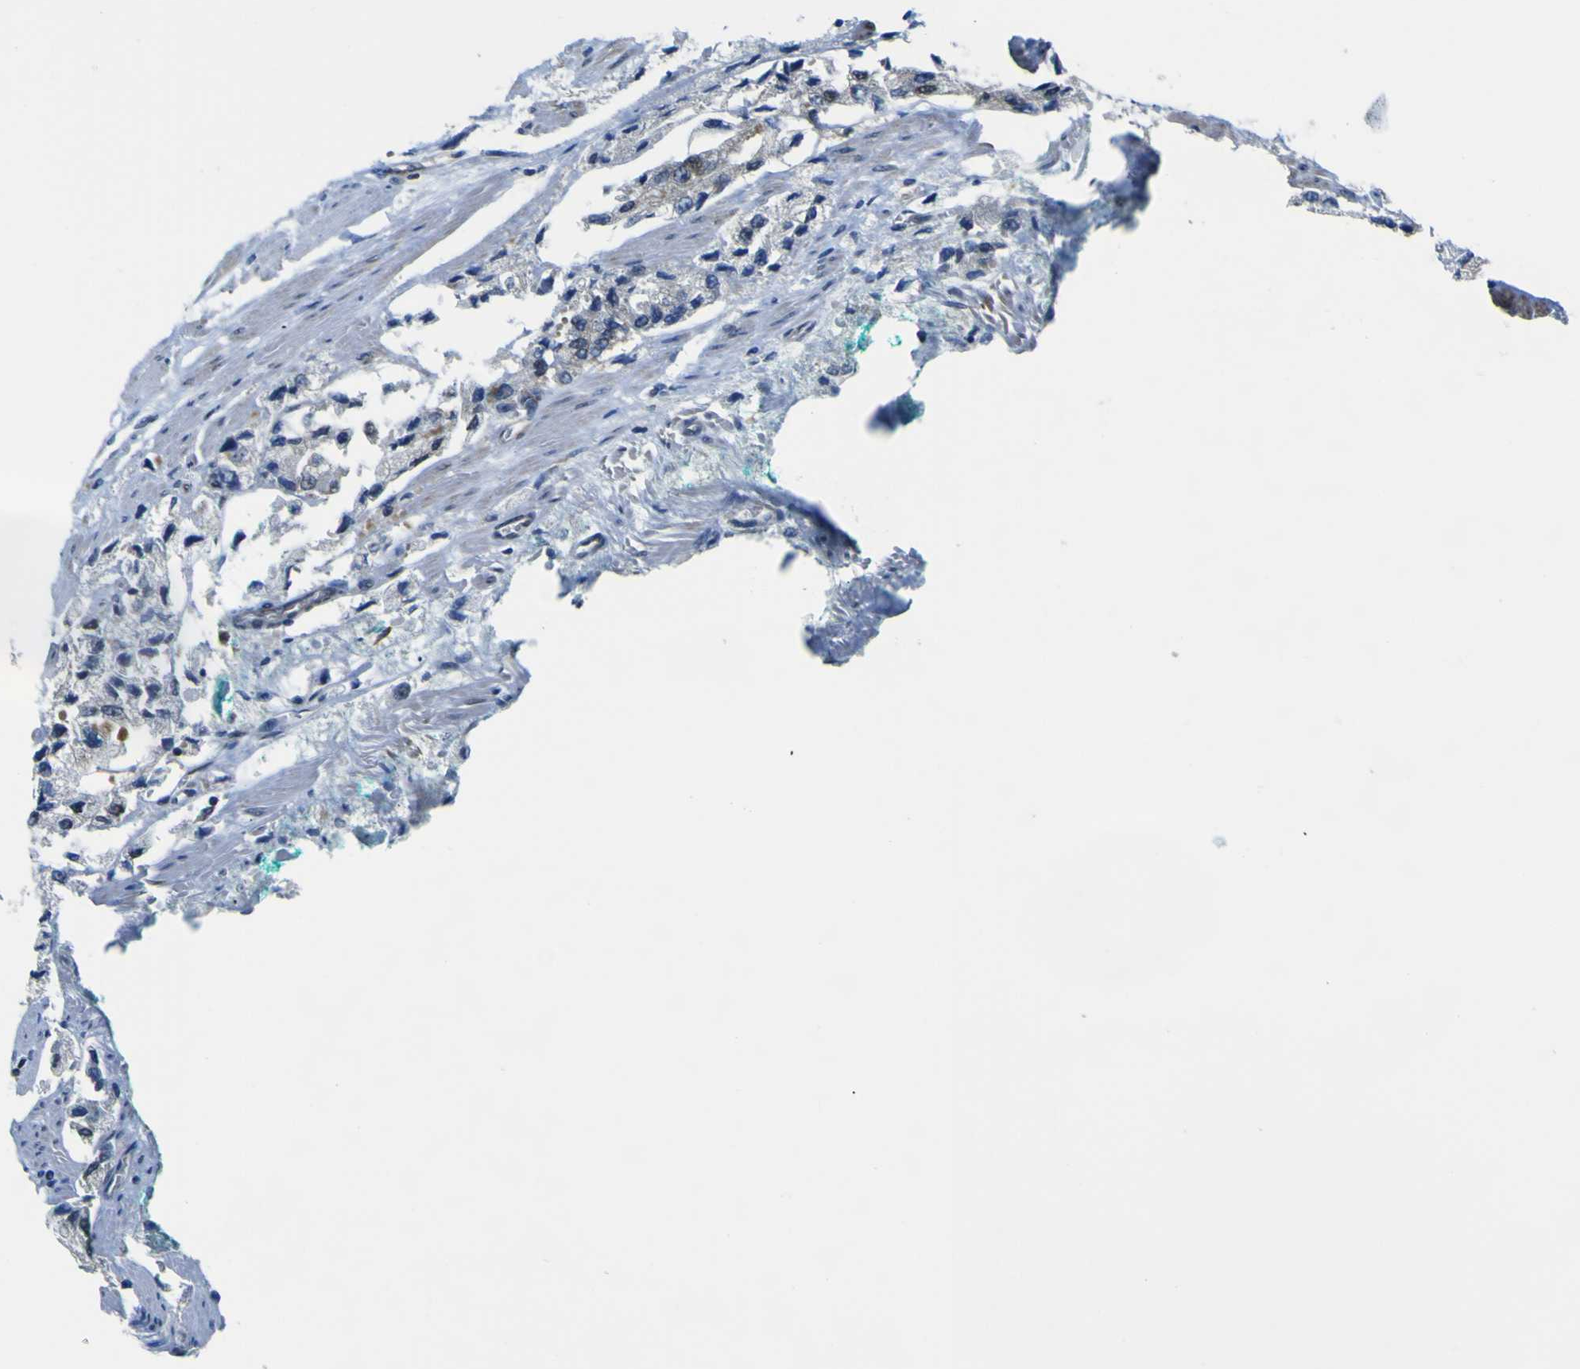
{"staining": {"intensity": "weak", "quantity": "<25%", "location": "cytoplasmic/membranous"}, "tissue": "prostate cancer", "cell_type": "Tumor cells", "image_type": "cancer", "snomed": [{"axis": "morphology", "description": "Adenocarcinoma, High grade"}, {"axis": "topography", "description": "Prostate"}], "caption": "A histopathology image of human prostate cancer (high-grade adenocarcinoma) is negative for staining in tumor cells. (DAB immunohistochemistry (IHC), high magnification).", "gene": "KDM7A", "patient": {"sex": "male", "age": 58}}